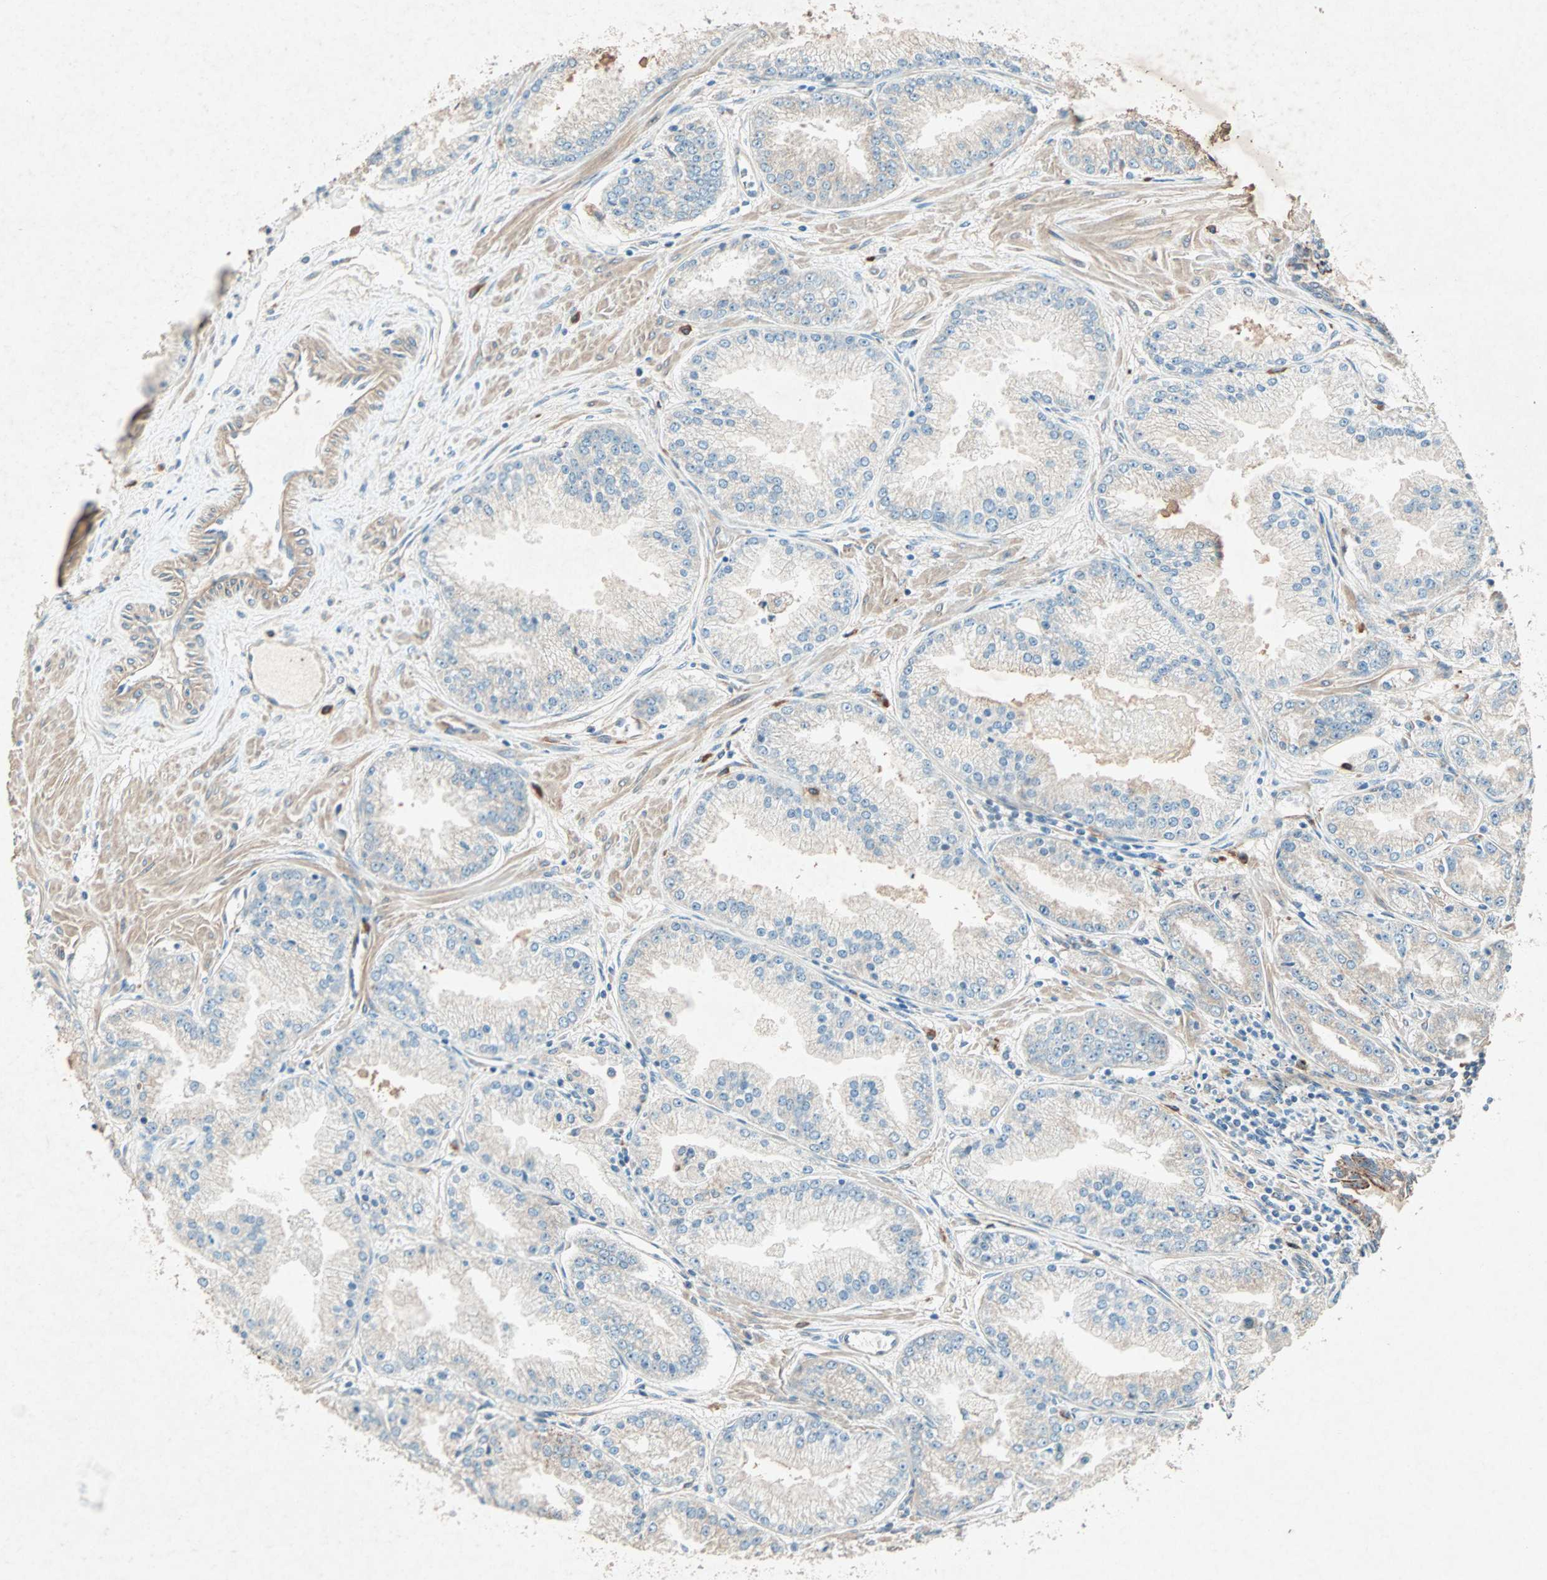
{"staining": {"intensity": "negative", "quantity": "none", "location": "none"}, "tissue": "prostate cancer", "cell_type": "Tumor cells", "image_type": "cancer", "snomed": [{"axis": "morphology", "description": "Adenocarcinoma, High grade"}, {"axis": "topography", "description": "Prostate"}], "caption": "Tumor cells are negative for protein expression in human prostate cancer (high-grade adenocarcinoma).", "gene": "SDSL", "patient": {"sex": "male", "age": 61}}